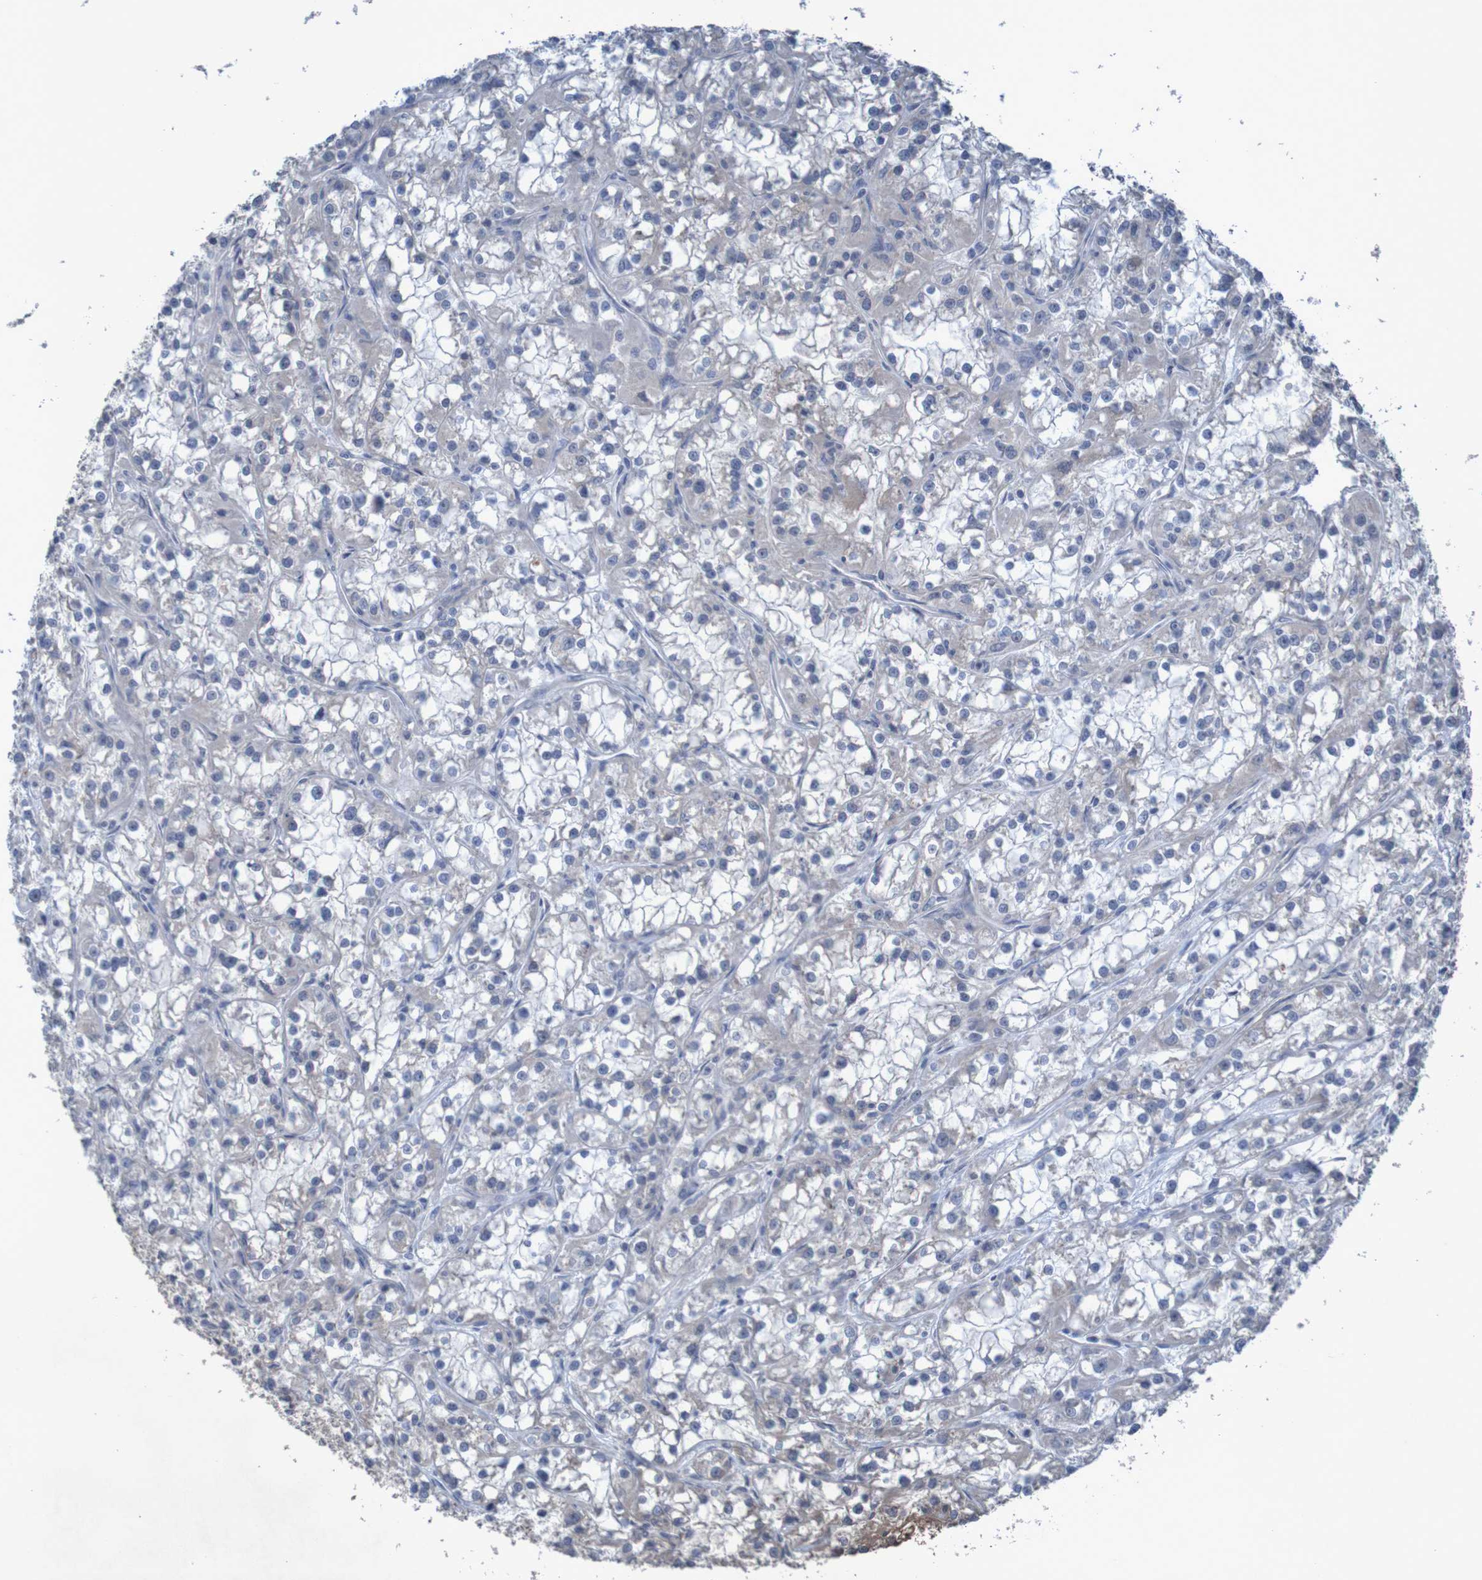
{"staining": {"intensity": "negative", "quantity": "none", "location": "none"}, "tissue": "renal cancer", "cell_type": "Tumor cells", "image_type": "cancer", "snomed": [{"axis": "morphology", "description": "Adenocarcinoma, NOS"}, {"axis": "topography", "description": "Kidney"}], "caption": "Immunohistochemical staining of human renal cancer (adenocarcinoma) reveals no significant positivity in tumor cells.", "gene": "ANGPT4", "patient": {"sex": "female", "age": 52}}